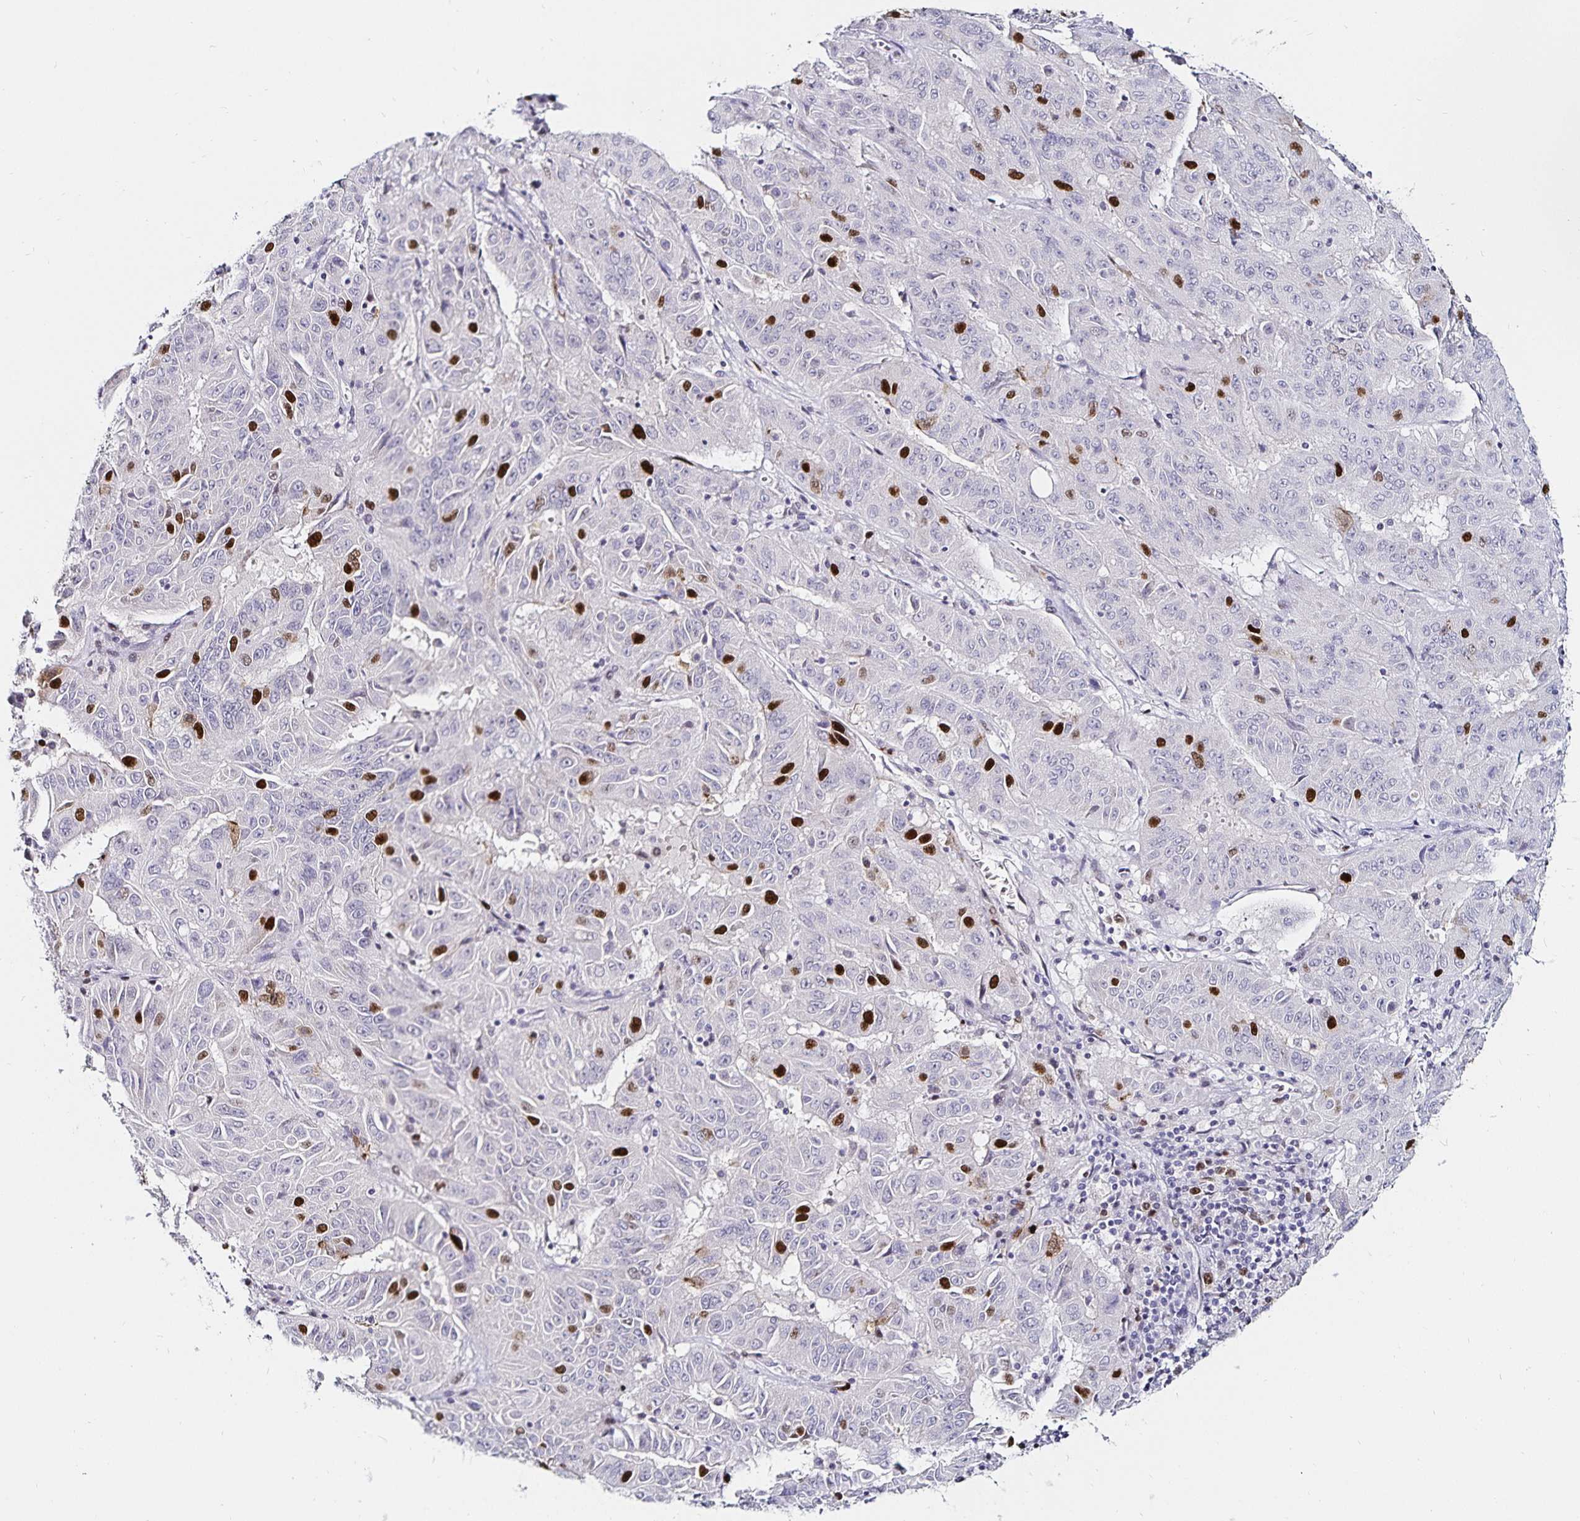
{"staining": {"intensity": "strong", "quantity": "<25%", "location": "nuclear"}, "tissue": "pancreatic cancer", "cell_type": "Tumor cells", "image_type": "cancer", "snomed": [{"axis": "morphology", "description": "Adenocarcinoma, NOS"}, {"axis": "topography", "description": "Pancreas"}], "caption": "Brown immunohistochemical staining in human adenocarcinoma (pancreatic) reveals strong nuclear expression in about <25% of tumor cells.", "gene": "ANLN", "patient": {"sex": "male", "age": 63}}